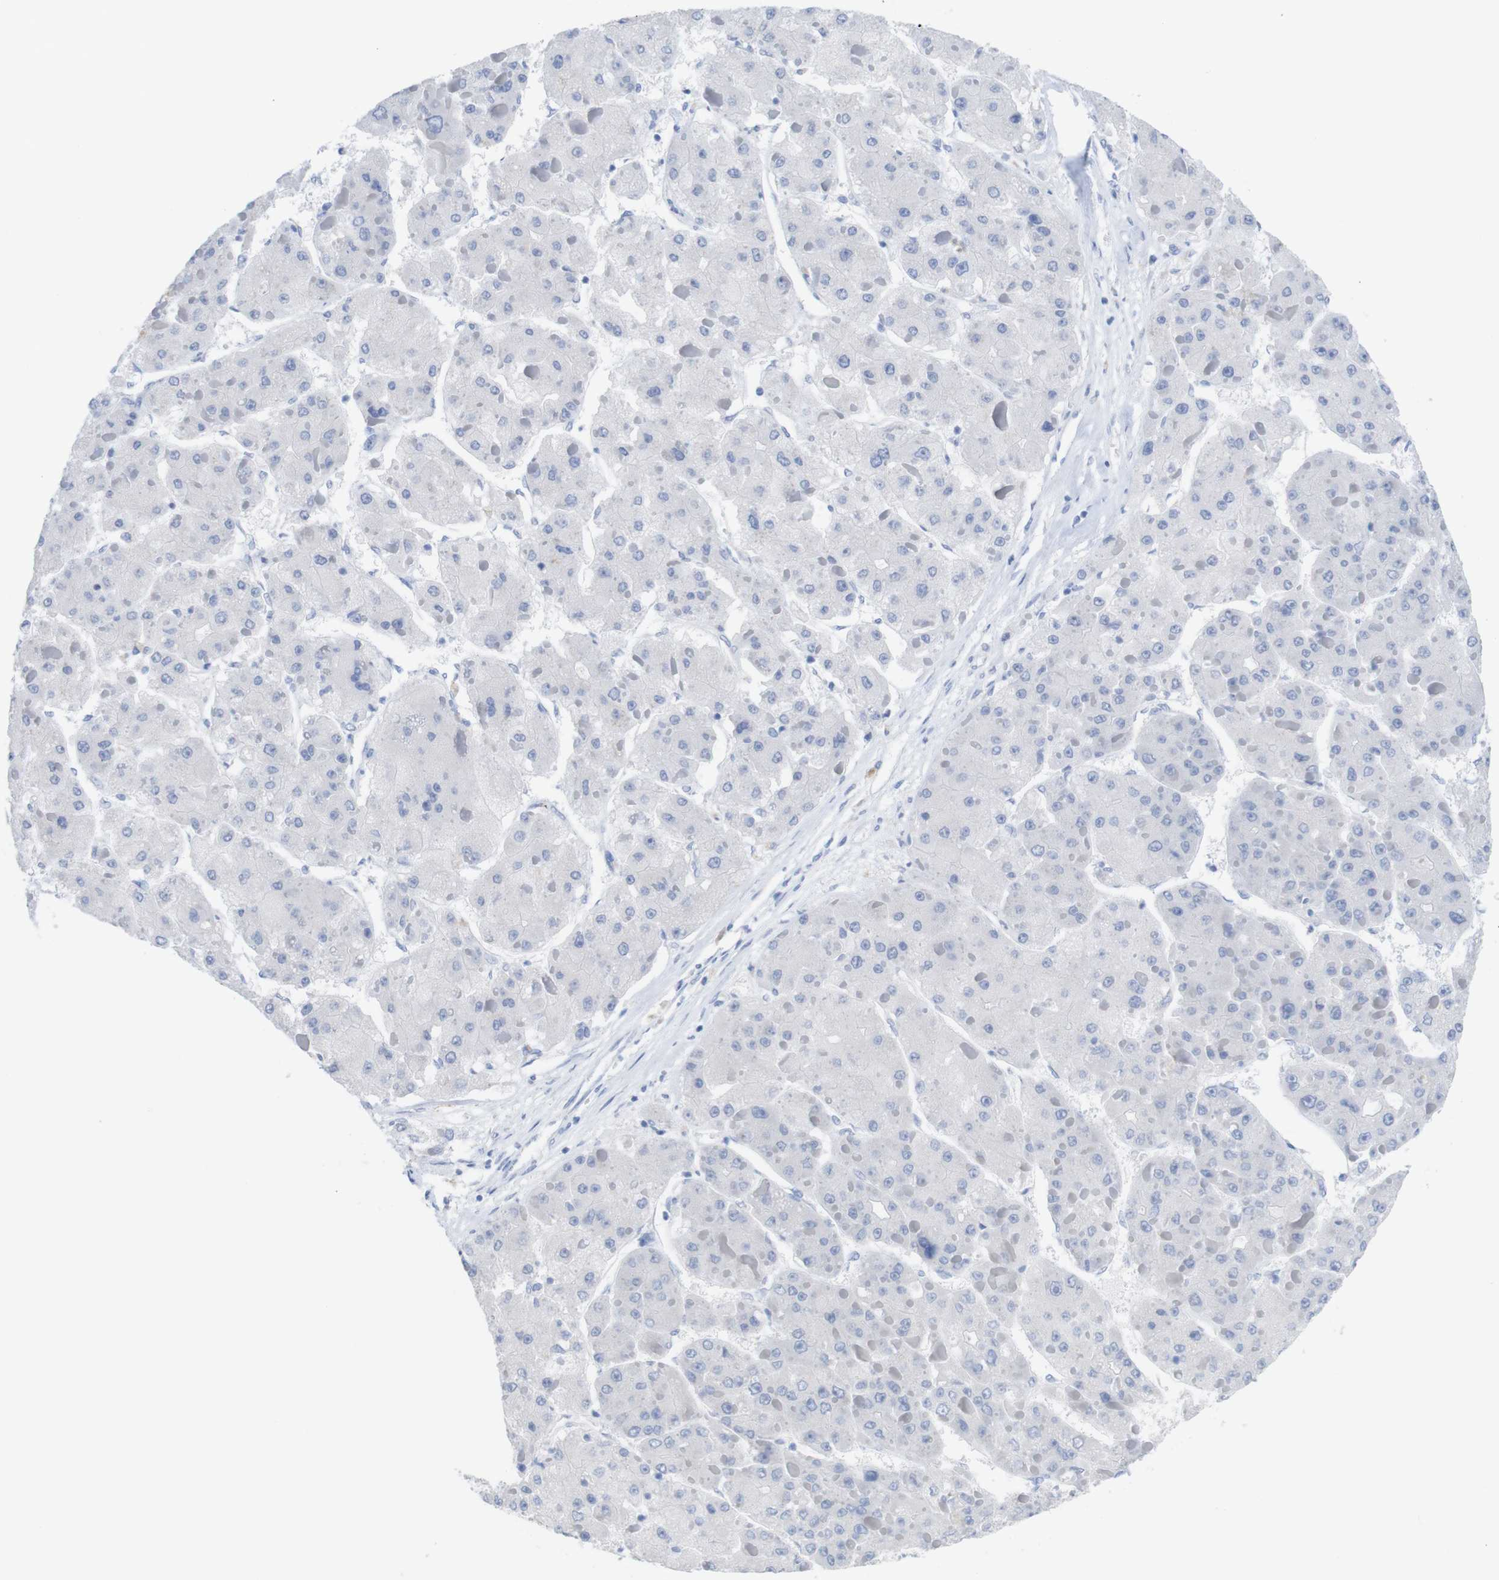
{"staining": {"intensity": "negative", "quantity": "none", "location": "none"}, "tissue": "liver cancer", "cell_type": "Tumor cells", "image_type": "cancer", "snomed": [{"axis": "morphology", "description": "Carcinoma, Hepatocellular, NOS"}, {"axis": "topography", "description": "Liver"}], "caption": "Liver cancer was stained to show a protein in brown. There is no significant expression in tumor cells.", "gene": "PNMA1", "patient": {"sex": "female", "age": 73}}